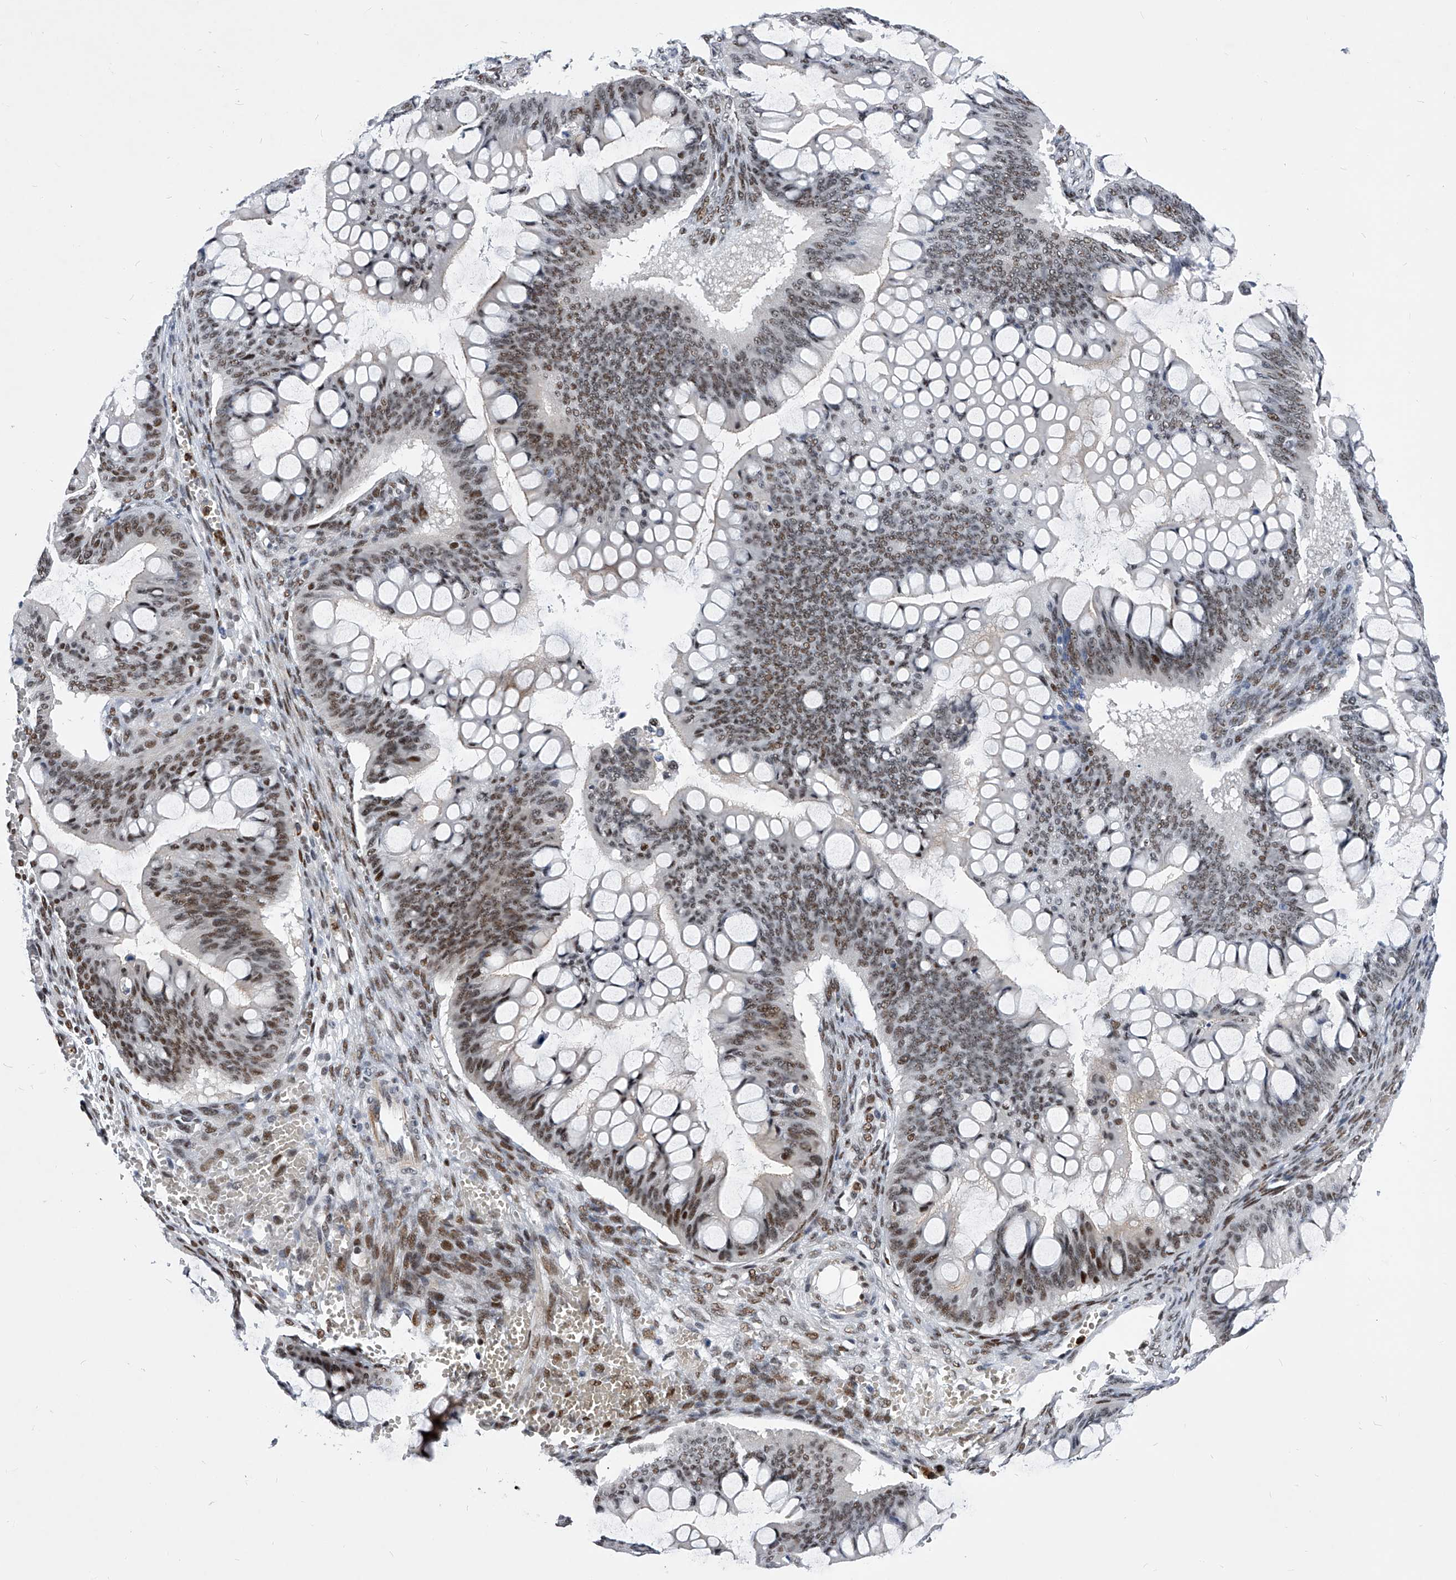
{"staining": {"intensity": "moderate", "quantity": ">75%", "location": "nuclear"}, "tissue": "ovarian cancer", "cell_type": "Tumor cells", "image_type": "cancer", "snomed": [{"axis": "morphology", "description": "Cystadenocarcinoma, mucinous, NOS"}, {"axis": "topography", "description": "Ovary"}], "caption": "Immunohistochemistry of human ovarian cancer (mucinous cystadenocarcinoma) displays medium levels of moderate nuclear staining in about >75% of tumor cells. (Stains: DAB (3,3'-diaminobenzidine) in brown, nuclei in blue, Microscopy: brightfield microscopy at high magnification).", "gene": "TESK2", "patient": {"sex": "female", "age": 73}}